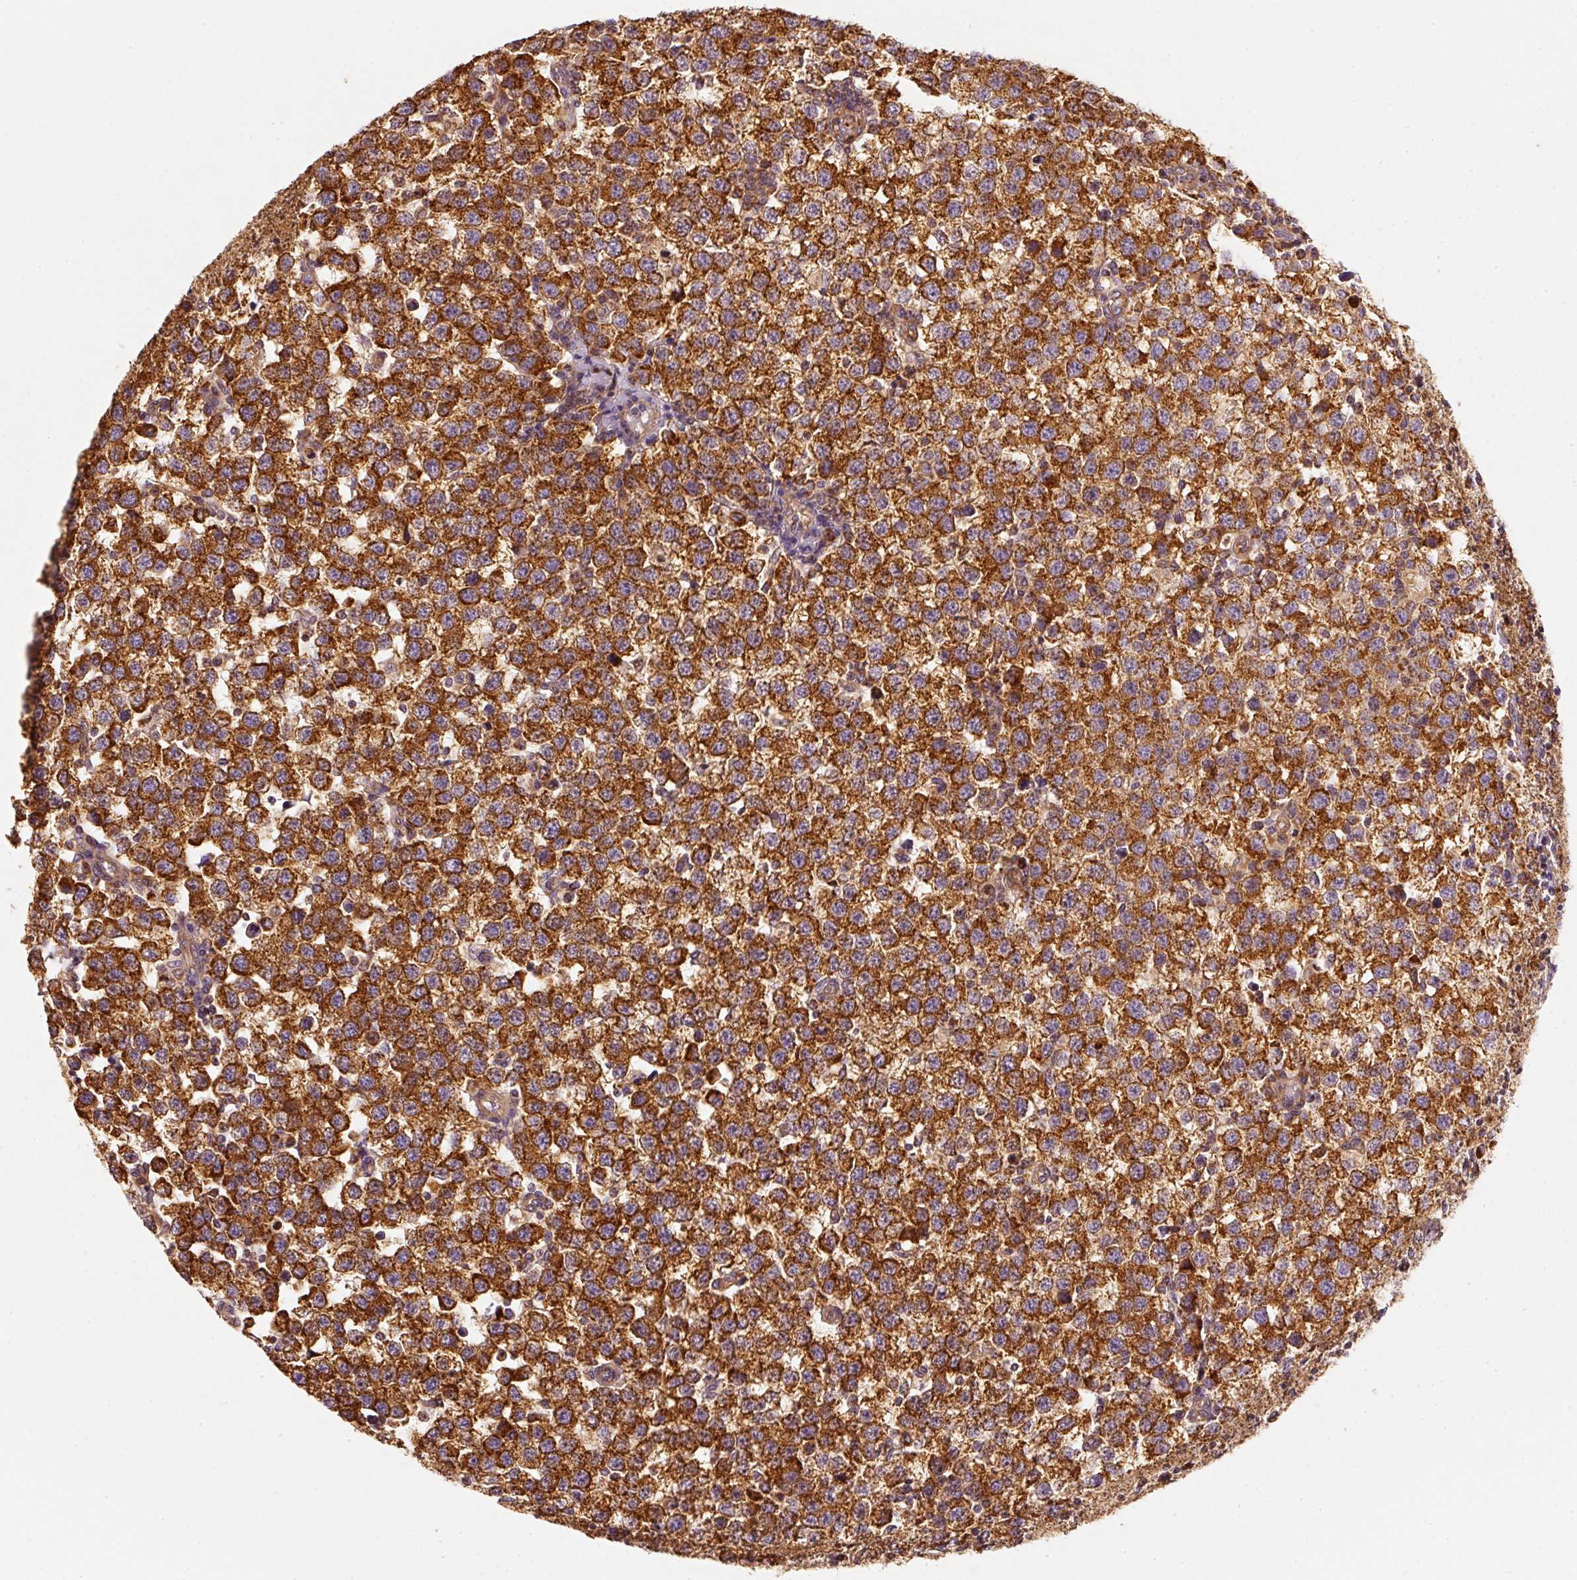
{"staining": {"intensity": "strong", "quantity": ">75%", "location": "cytoplasmic/membranous"}, "tissue": "testis cancer", "cell_type": "Tumor cells", "image_type": "cancer", "snomed": [{"axis": "morphology", "description": "Seminoma, NOS"}, {"axis": "topography", "description": "Testis"}], "caption": "This is a micrograph of IHC staining of testis seminoma, which shows strong positivity in the cytoplasmic/membranous of tumor cells.", "gene": "TOMM40", "patient": {"sex": "male", "age": 34}}